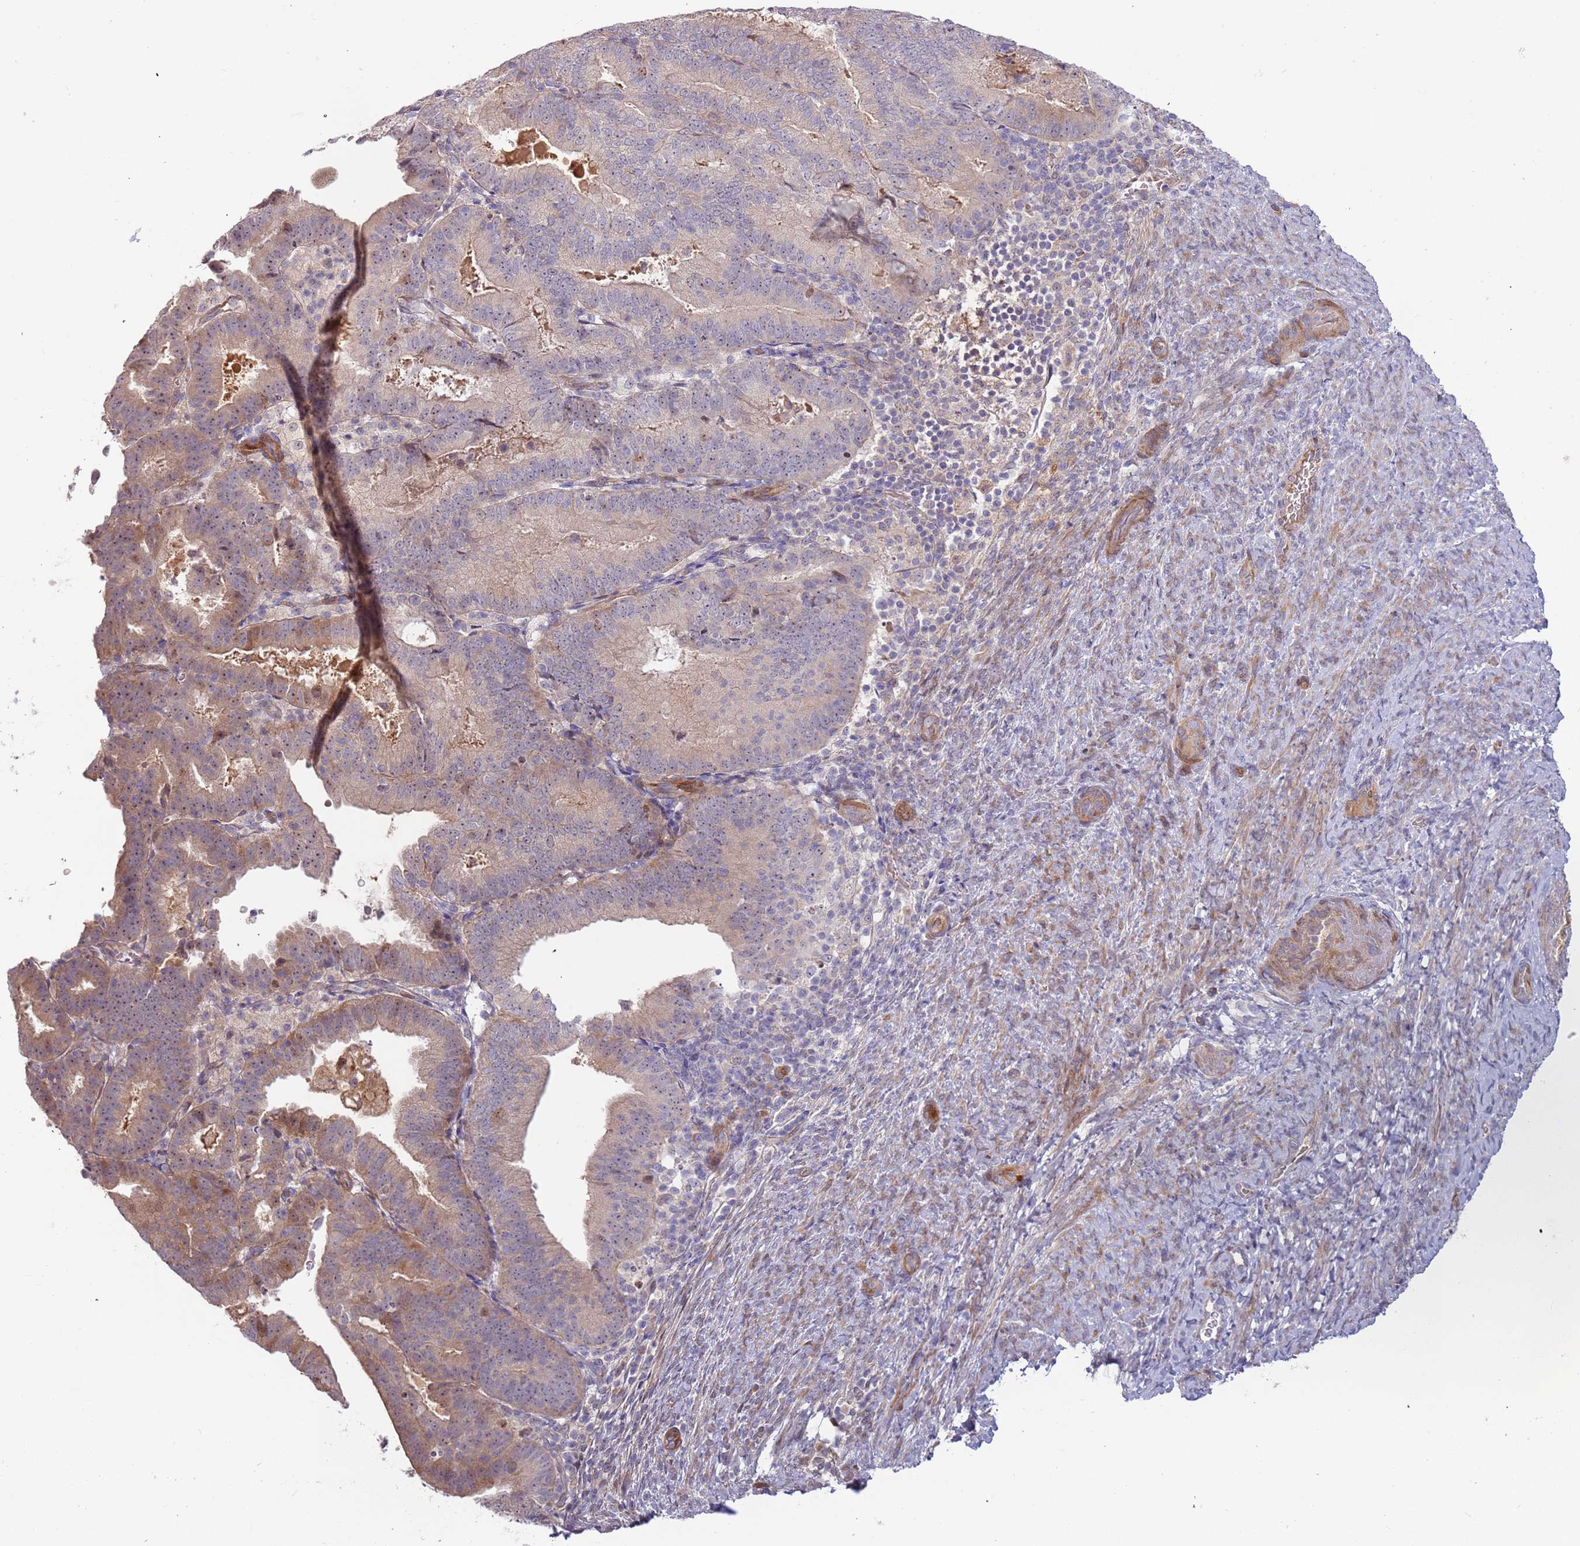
{"staining": {"intensity": "moderate", "quantity": "25%-75%", "location": "cytoplasmic/membranous,nuclear"}, "tissue": "endometrial cancer", "cell_type": "Tumor cells", "image_type": "cancer", "snomed": [{"axis": "morphology", "description": "Adenocarcinoma, NOS"}, {"axis": "topography", "description": "Endometrium"}], "caption": "The immunohistochemical stain shows moderate cytoplasmic/membranous and nuclear staining in tumor cells of adenocarcinoma (endometrial) tissue.", "gene": "TRAPPC6B", "patient": {"sex": "female", "age": 70}}